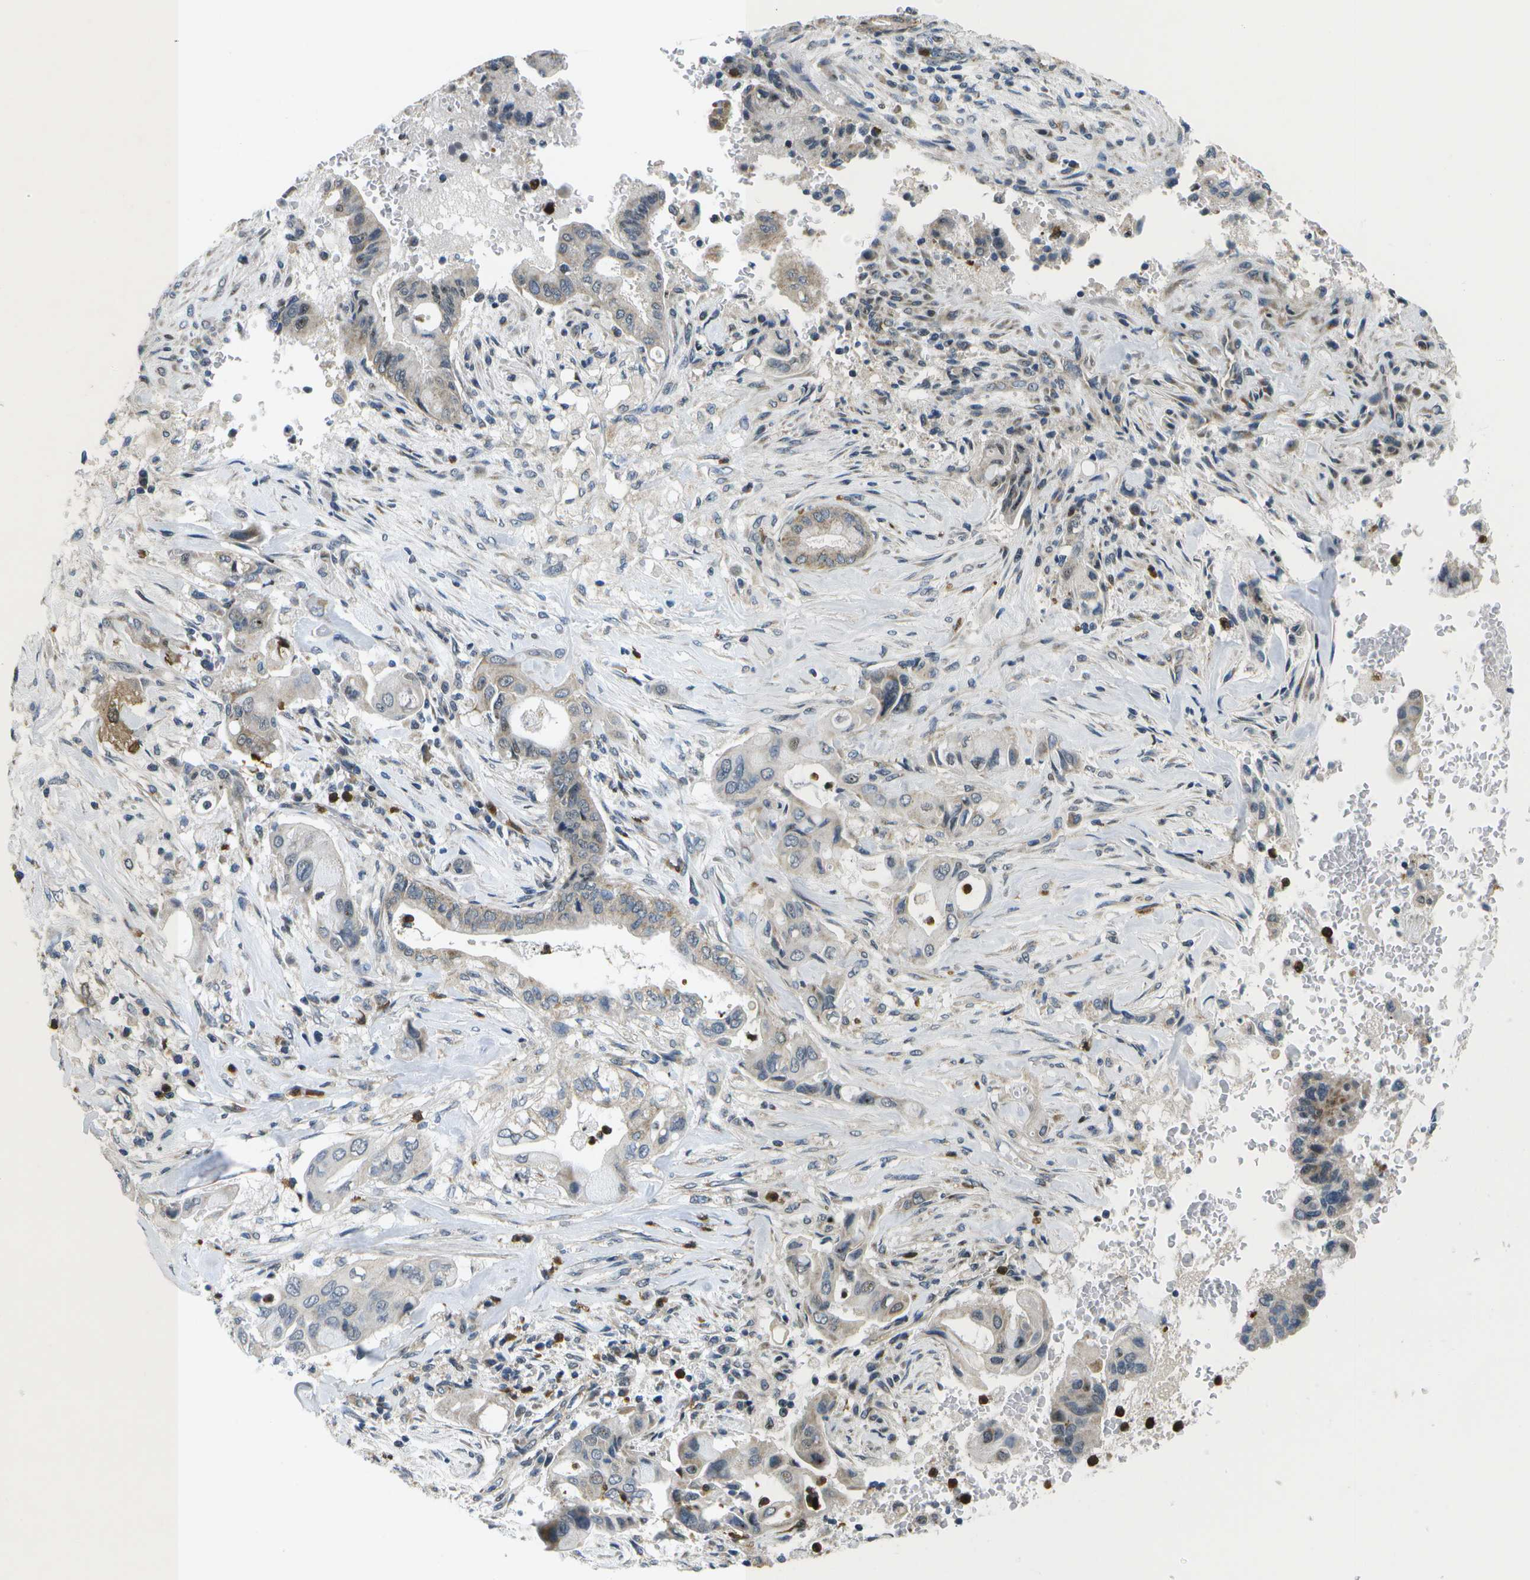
{"staining": {"intensity": "weak", "quantity": "<25%", "location": "cytoplasmic/membranous"}, "tissue": "pancreatic cancer", "cell_type": "Tumor cells", "image_type": "cancer", "snomed": [{"axis": "morphology", "description": "Adenocarcinoma, NOS"}, {"axis": "topography", "description": "Pancreas"}], "caption": "This is an IHC photomicrograph of pancreatic cancer. There is no positivity in tumor cells.", "gene": "GALNT15", "patient": {"sex": "female", "age": 73}}